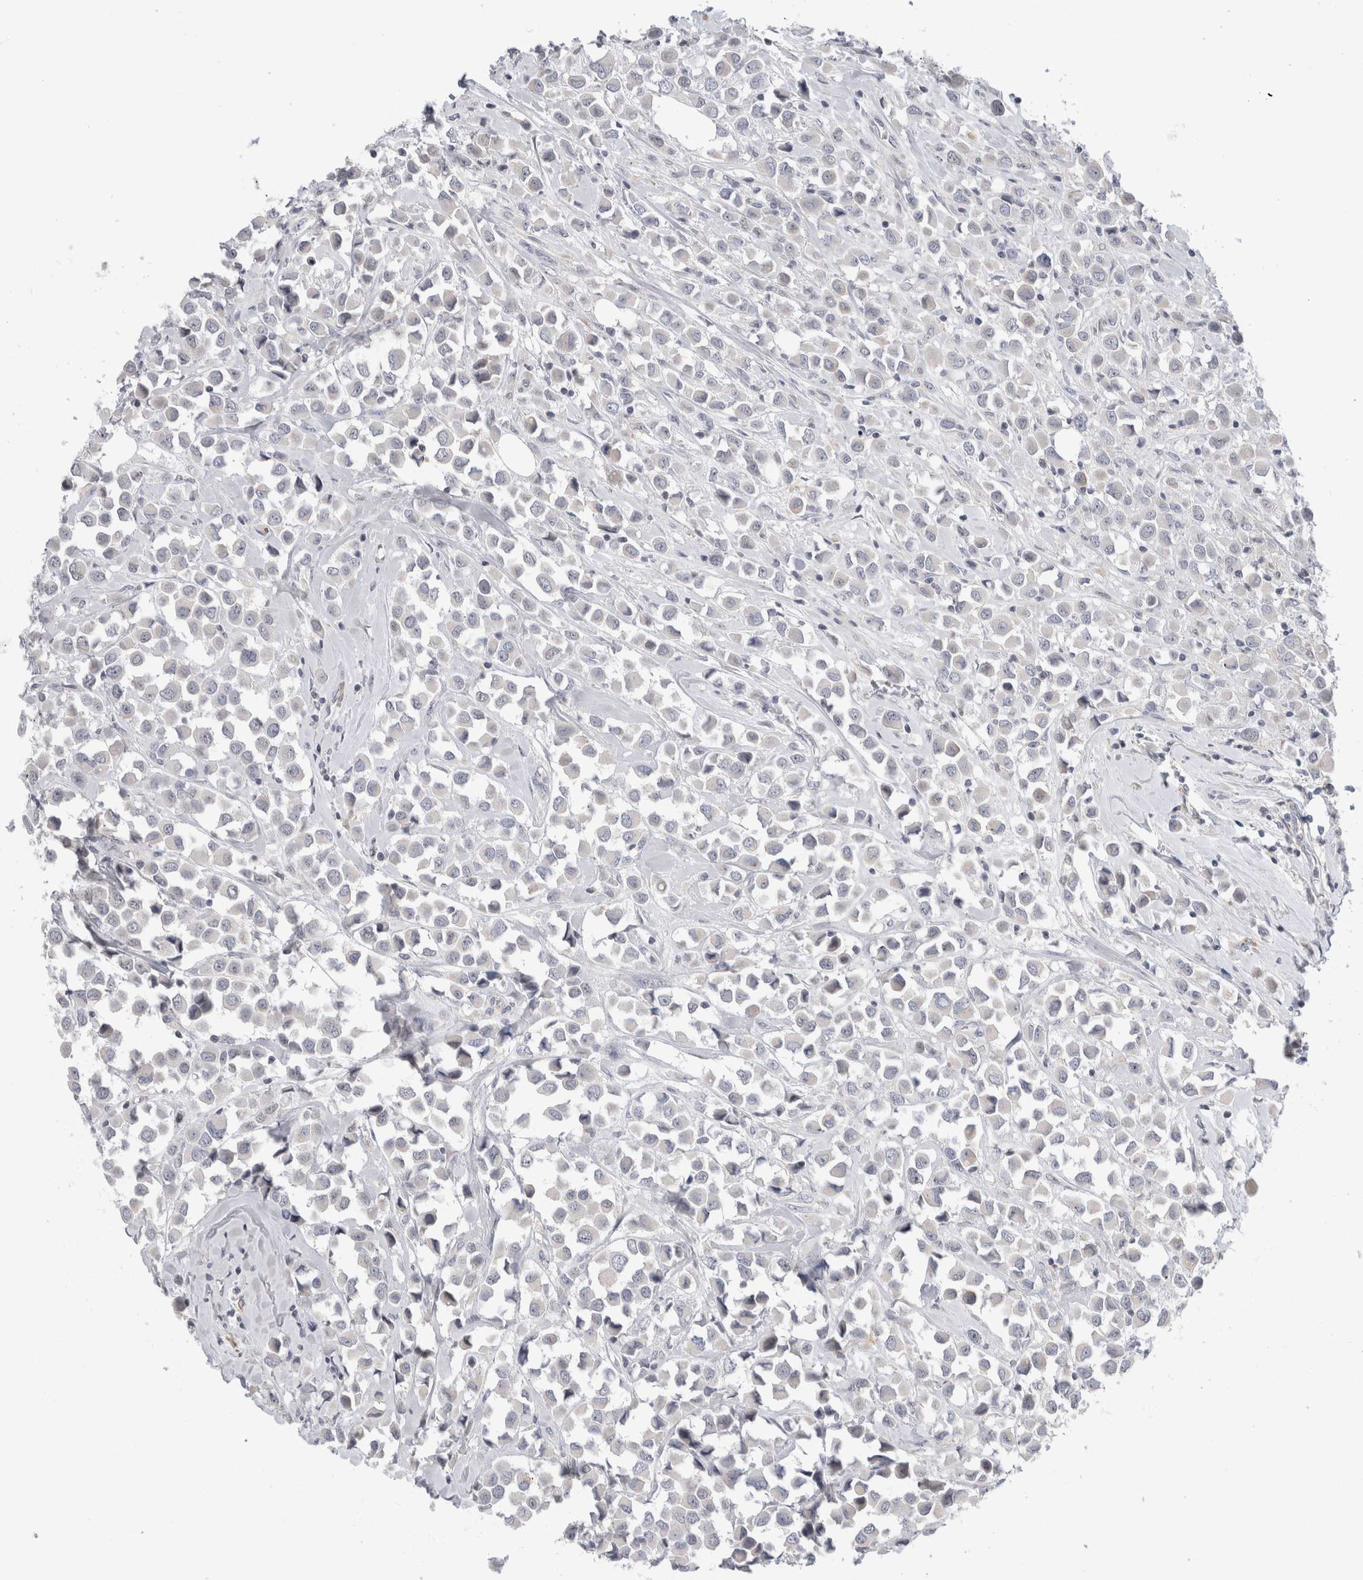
{"staining": {"intensity": "negative", "quantity": "none", "location": "none"}, "tissue": "breast cancer", "cell_type": "Tumor cells", "image_type": "cancer", "snomed": [{"axis": "morphology", "description": "Duct carcinoma"}, {"axis": "topography", "description": "Breast"}], "caption": "Immunohistochemical staining of intraductal carcinoma (breast) reveals no significant staining in tumor cells.", "gene": "SYTL5", "patient": {"sex": "female", "age": 61}}